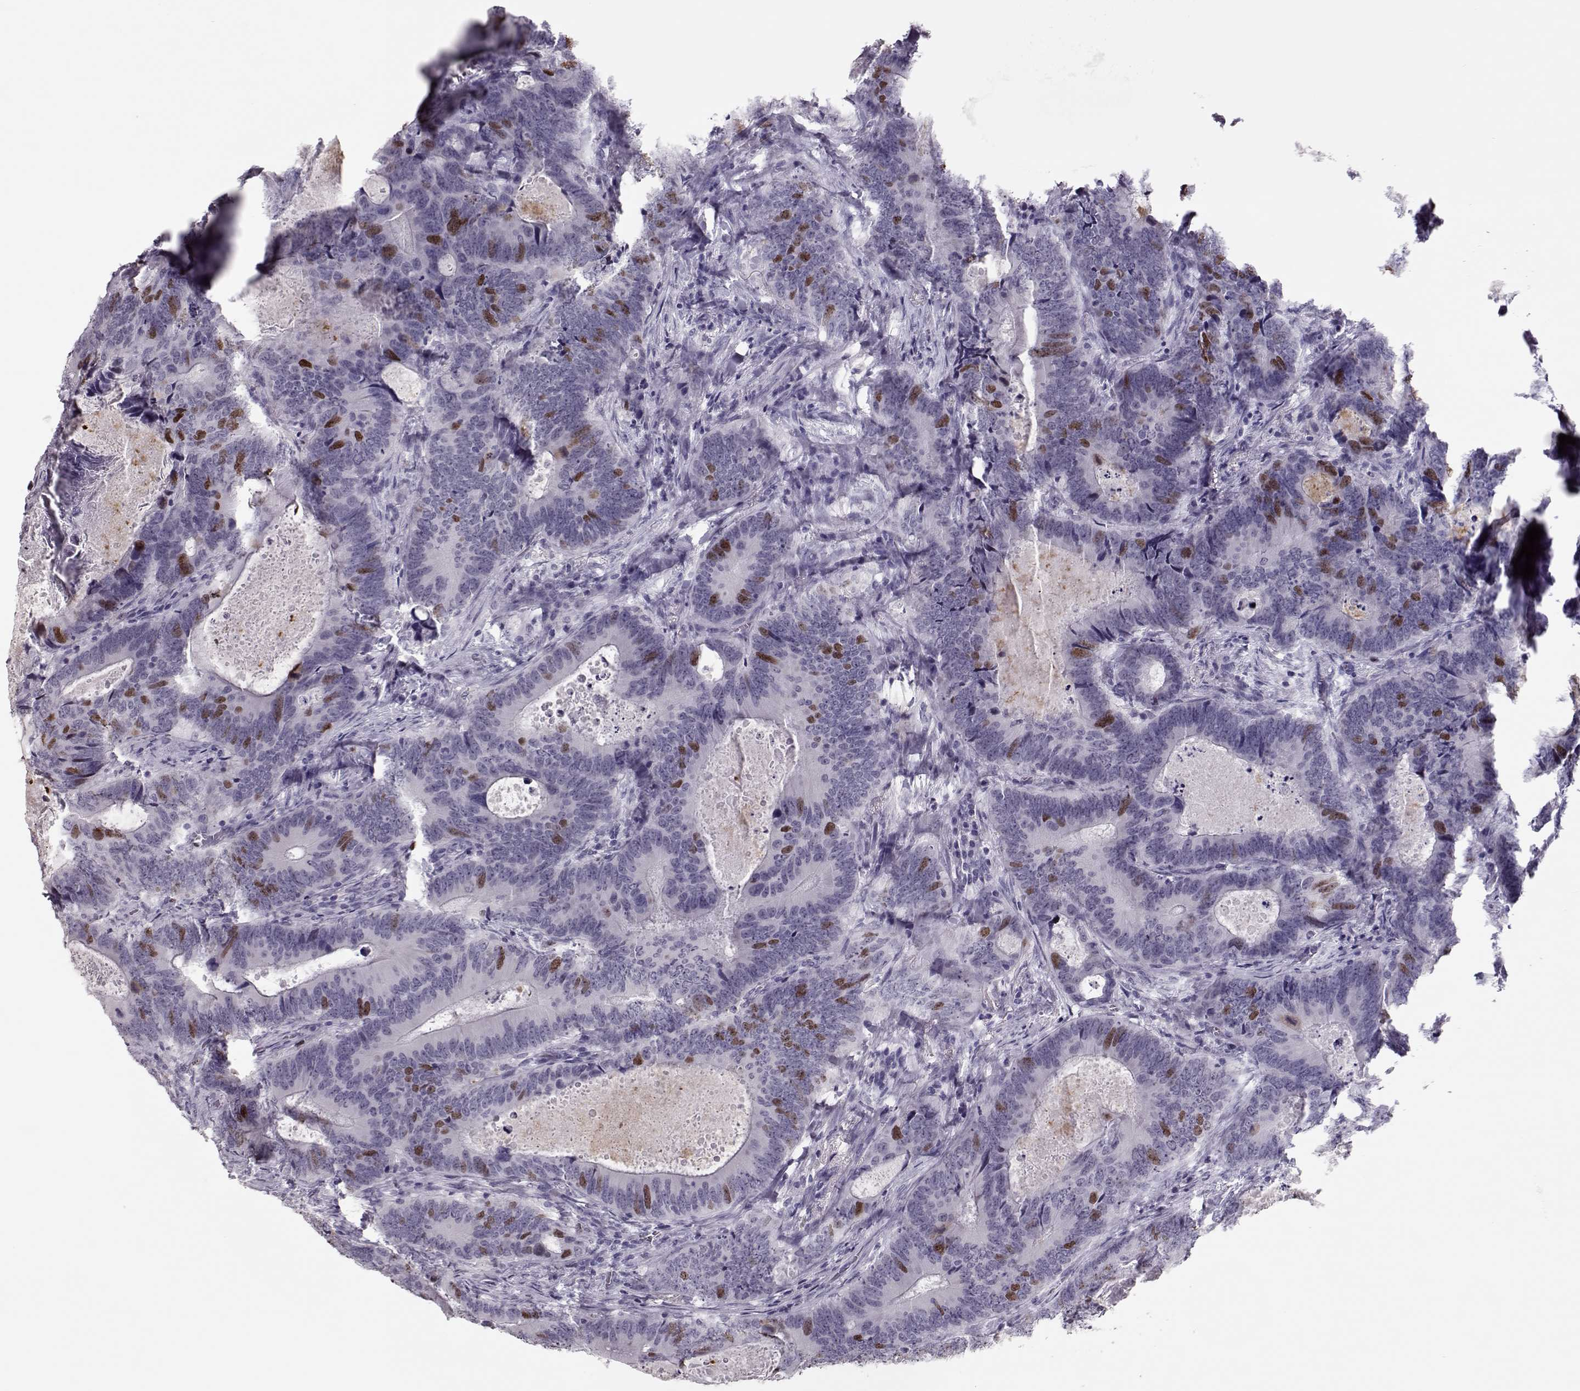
{"staining": {"intensity": "strong", "quantity": "<25%", "location": "nuclear"}, "tissue": "colorectal cancer", "cell_type": "Tumor cells", "image_type": "cancer", "snomed": [{"axis": "morphology", "description": "Adenocarcinoma, NOS"}, {"axis": "topography", "description": "Colon"}], "caption": "DAB immunohistochemical staining of colorectal cancer (adenocarcinoma) displays strong nuclear protein expression in about <25% of tumor cells. (DAB IHC with brightfield microscopy, high magnification).", "gene": "SGO1", "patient": {"sex": "female", "age": 82}}